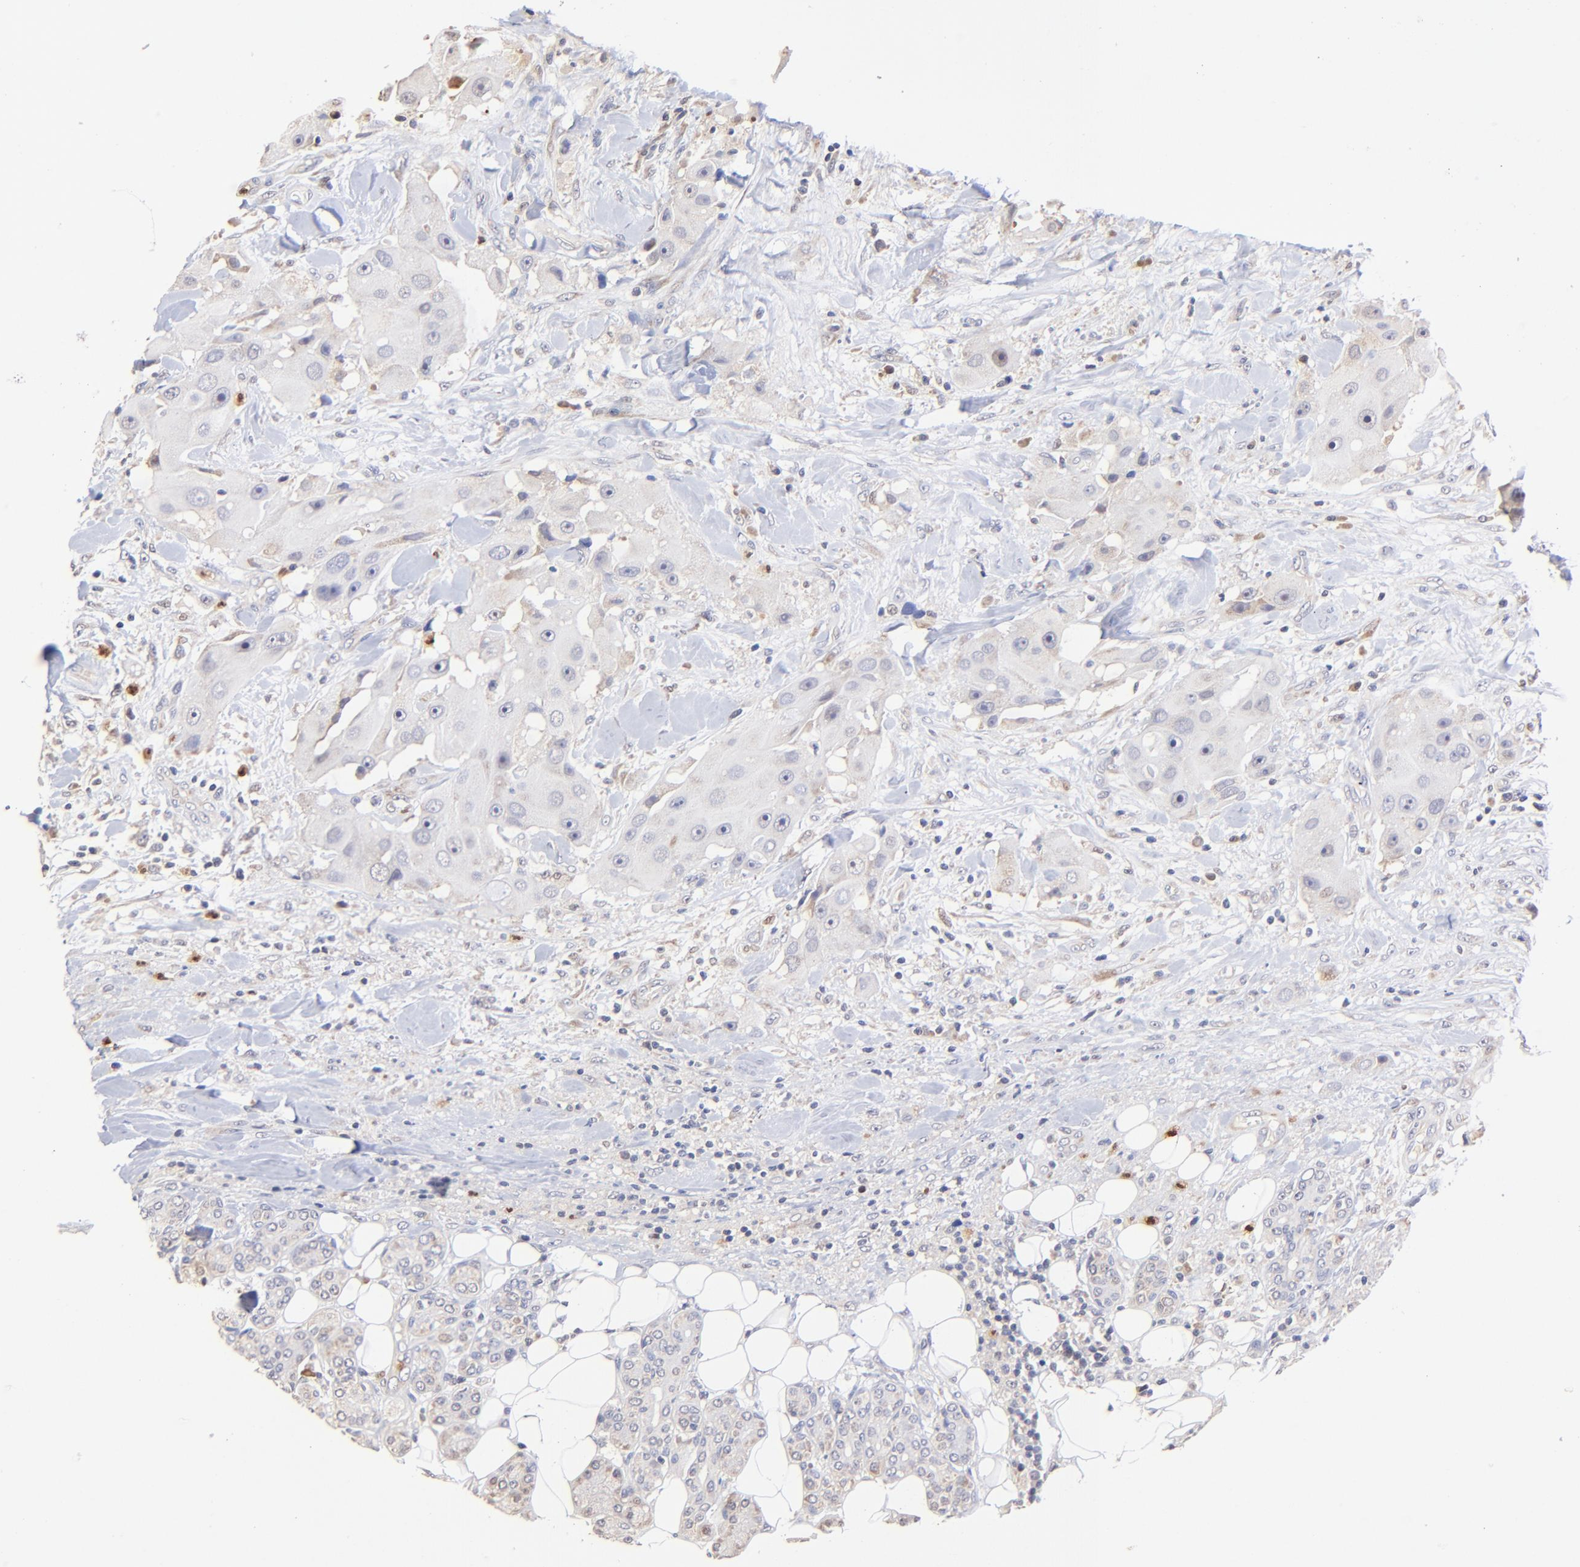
{"staining": {"intensity": "weak", "quantity": "<25%", "location": "cytoplasmic/membranous"}, "tissue": "head and neck cancer", "cell_type": "Tumor cells", "image_type": "cancer", "snomed": [{"axis": "morphology", "description": "Normal tissue, NOS"}, {"axis": "morphology", "description": "Adenocarcinoma, NOS"}, {"axis": "topography", "description": "Salivary gland"}, {"axis": "topography", "description": "Head-Neck"}], "caption": "High power microscopy micrograph of an immunohistochemistry image of adenocarcinoma (head and neck), revealing no significant expression in tumor cells. (DAB immunohistochemistry visualized using brightfield microscopy, high magnification).", "gene": "BBOF1", "patient": {"sex": "male", "age": 80}}